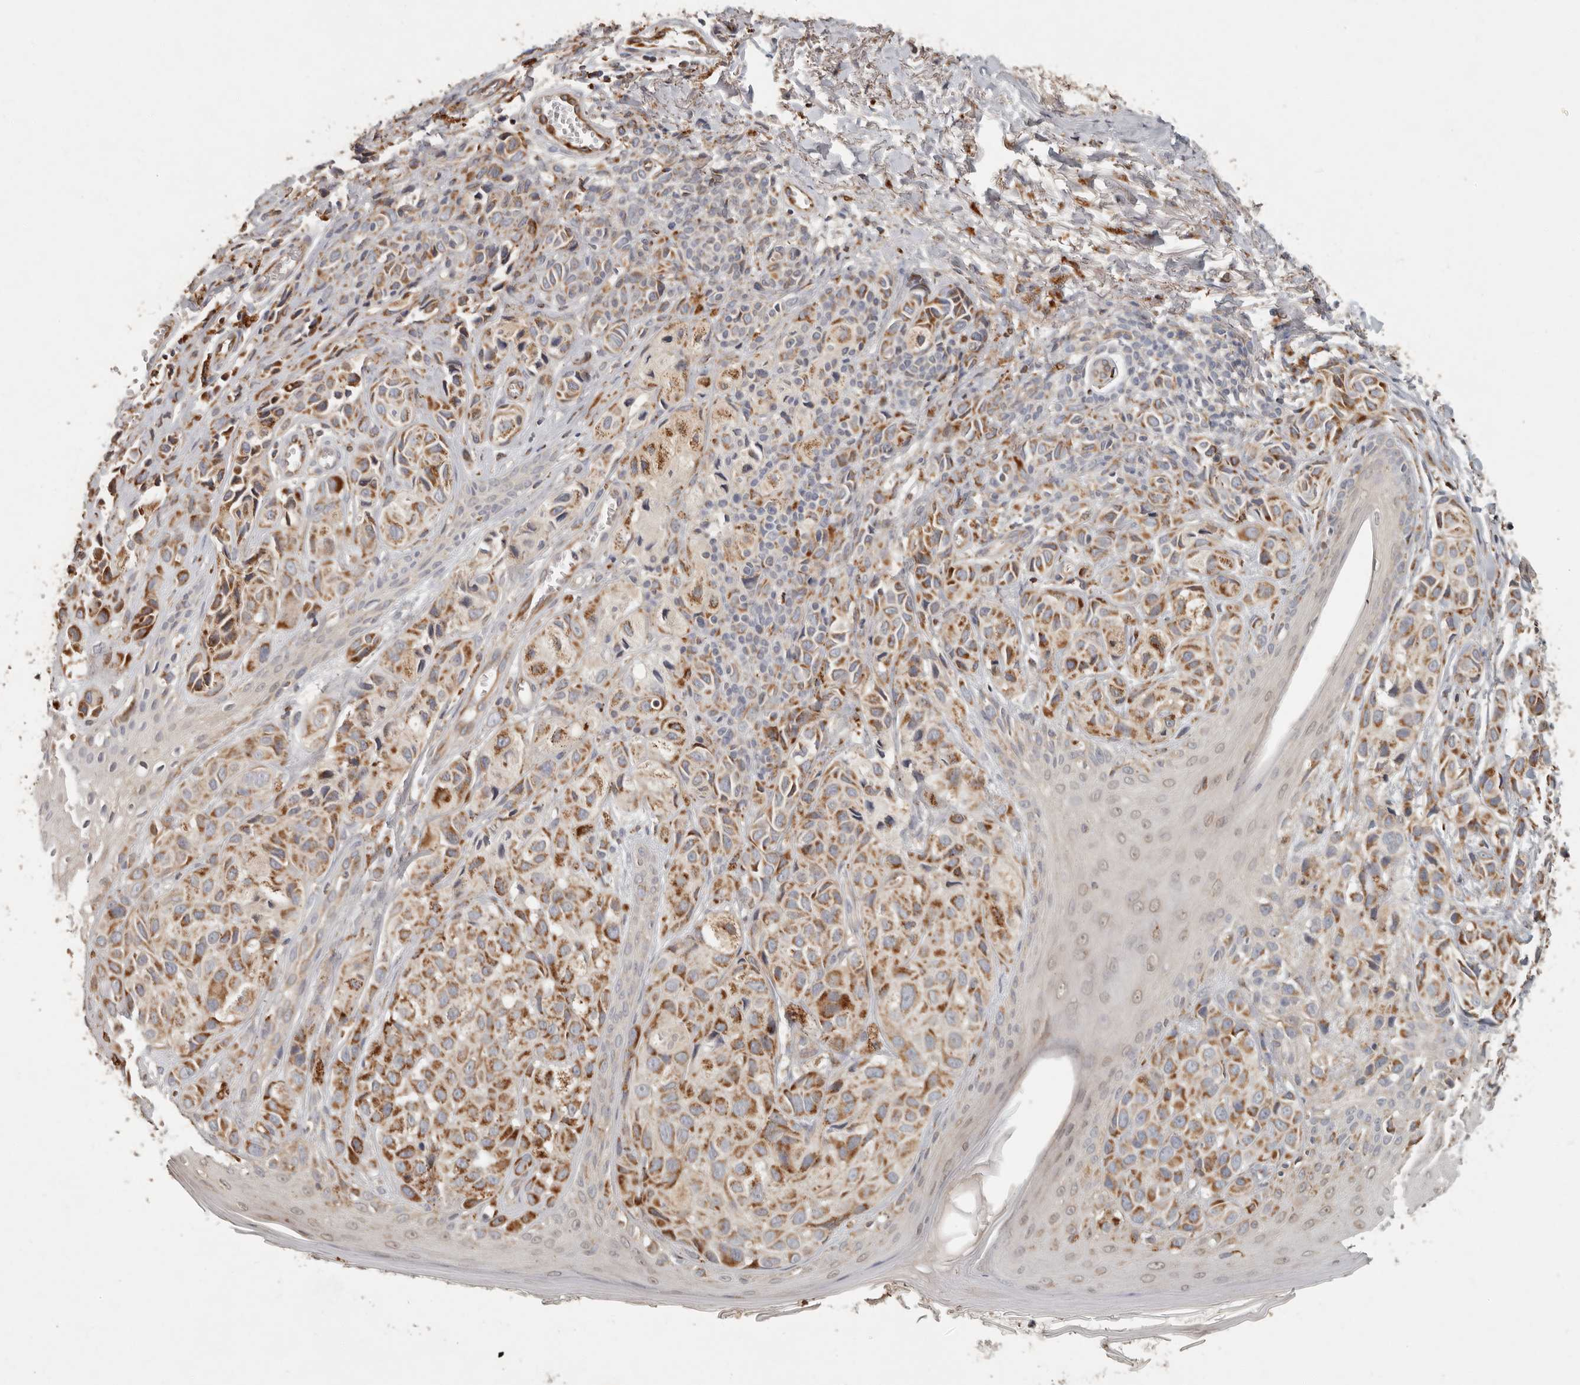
{"staining": {"intensity": "strong", "quantity": ">75%", "location": "cytoplasmic/membranous"}, "tissue": "melanoma", "cell_type": "Tumor cells", "image_type": "cancer", "snomed": [{"axis": "morphology", "description": "Malignant melanoma, NOS"}, {"axis": "topography", "description": "Skin"}], "caption": "There is high levels of strong cytoplasmic/membranous staining in tumor cells of malignant melanoma, as demonstrated by immunohistochemical staining (brown color).", "gene": "ARHGEF10L", "patient": {"sex": "female", "age": 58}}